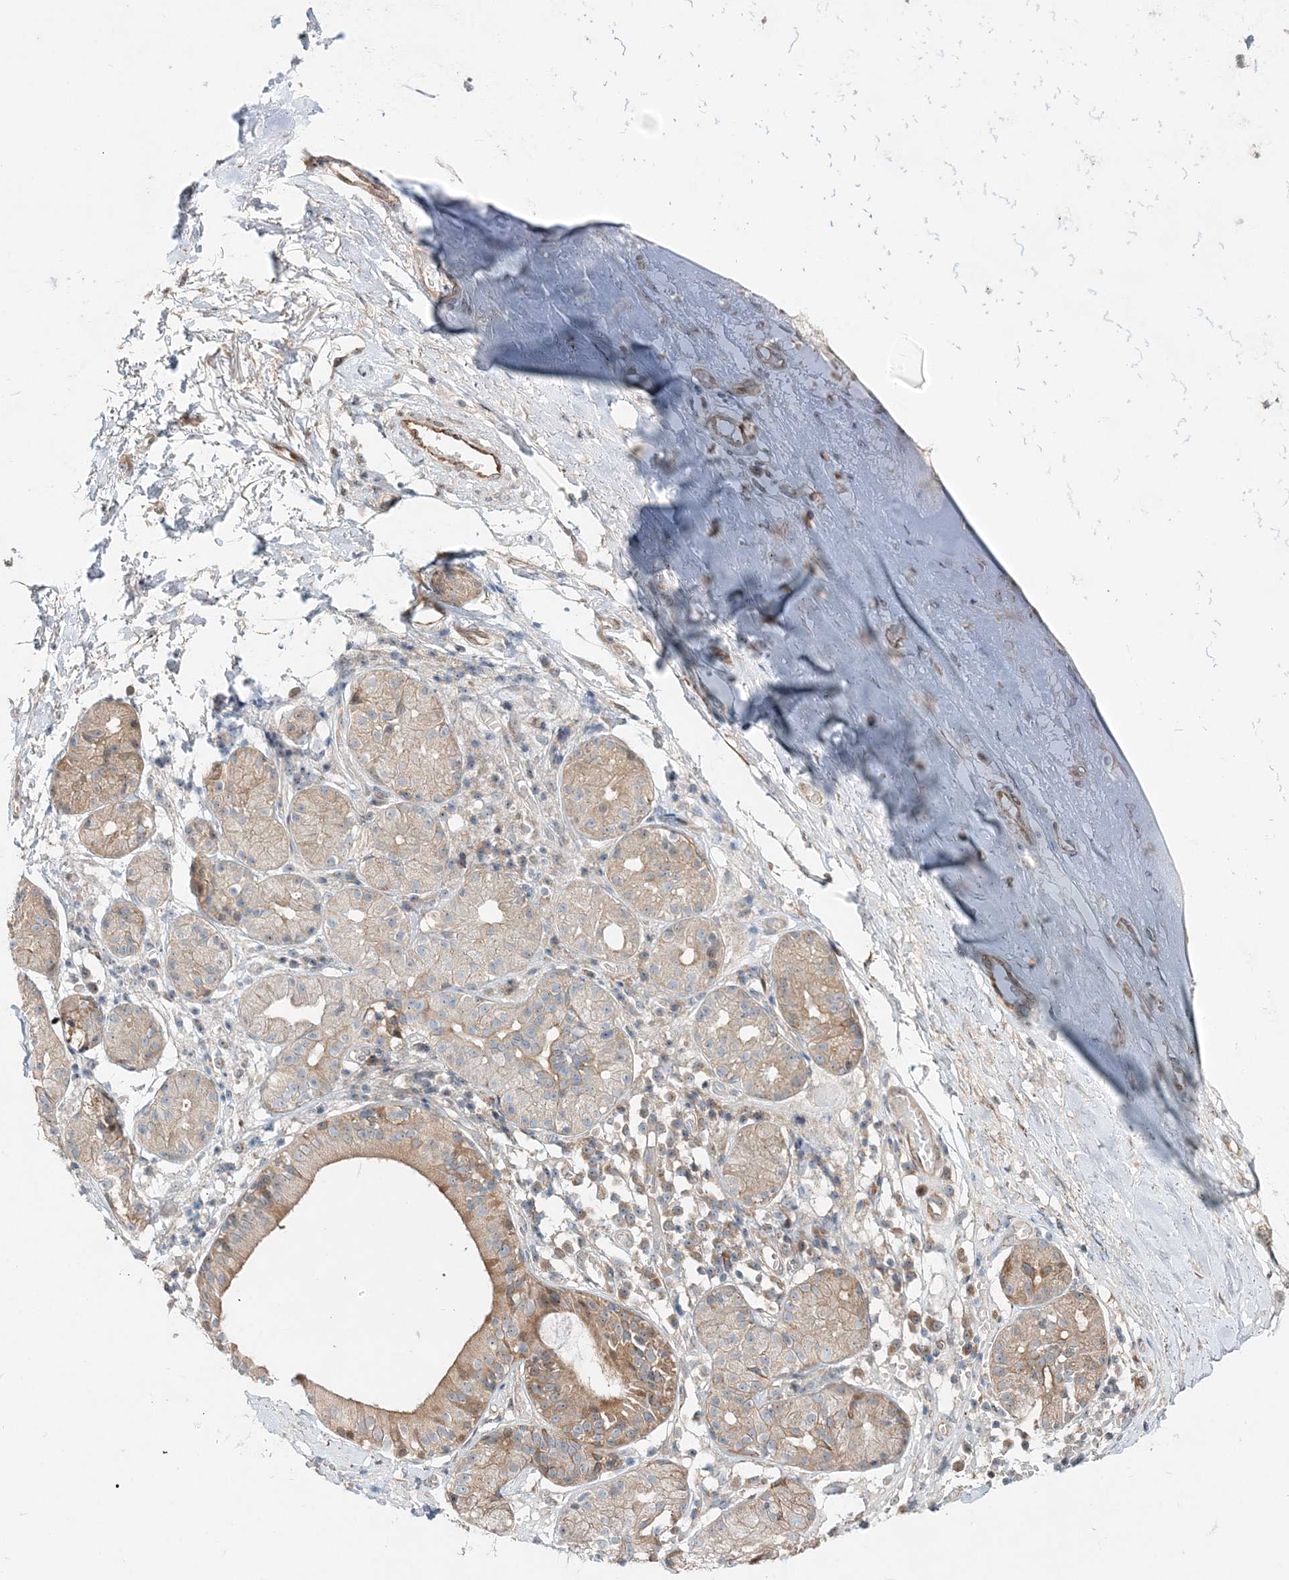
{"staining": {"intensity": "negative", "quantity": "none", "location": "none"}, "tissue": "adipose tissue", "cell_type": "Adipocytes", "image_type": "normal", "snomed": [{"axis": "morphology", "description": "Normal tissue, NOS"}, {"axis": "morphology", "description": "Basal cell carcinoma"}, {"axis": "topography", "description": "Cartilage tissue"}, {"axis": "topography", "description": "Nasopharynx"}, {"axis": "topography", "description": "Oral tissue"}], "caption": "This micrograph is of benign adipose tissue stained with IHC to label a protein in brown with the nuclei are counter-stained blue. There is no expression in adipocytes. (DAB (3,3'-diaminobenzidine) immunohistochemistry with hematoxylin counter stain).", "gene": "CXXC5", "patient": {"sex": "female", "age": 77}}